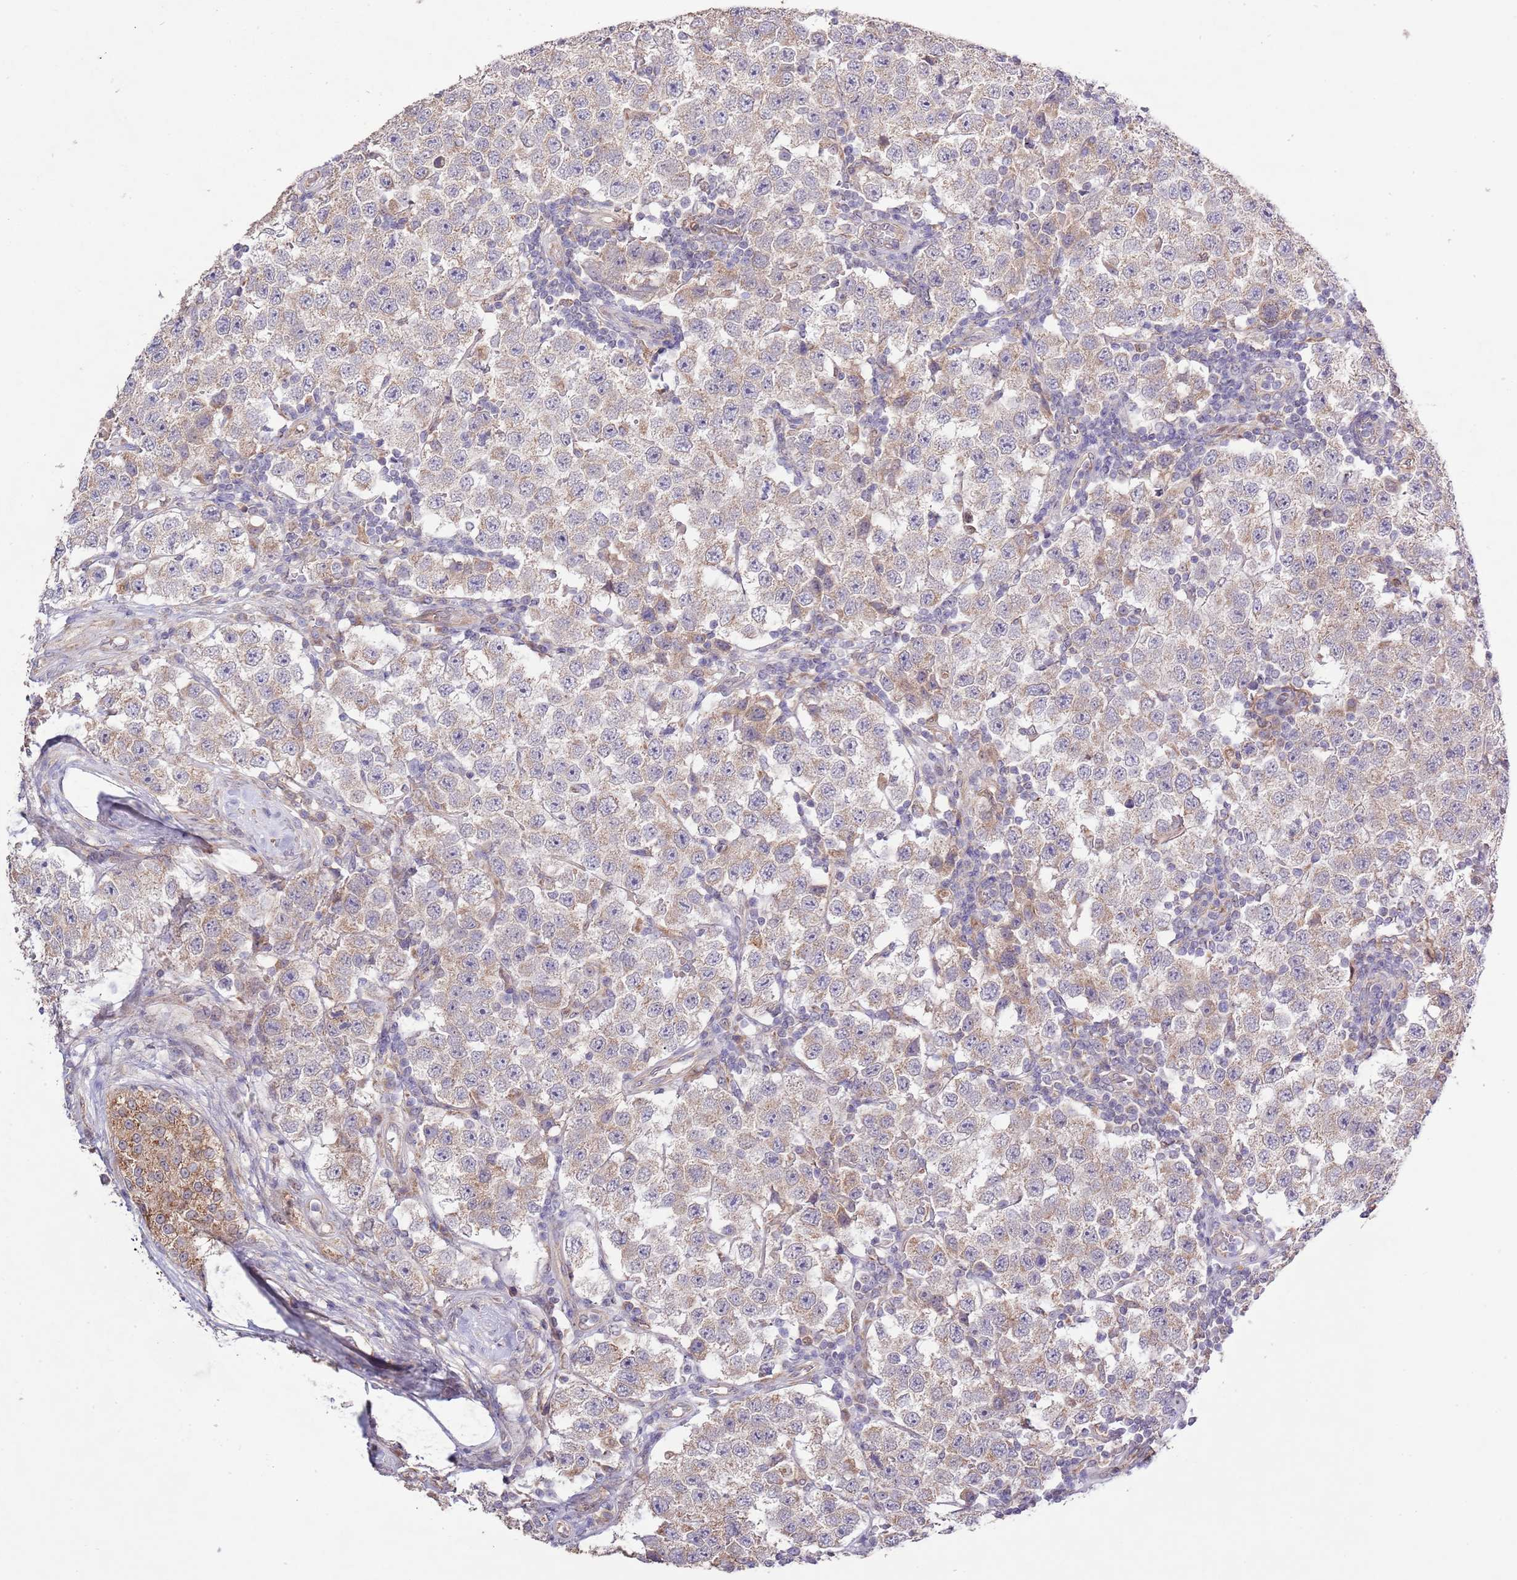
{"staining": {"intensity": "weak", "quantity": "<25%", "location": "cytoplasmic/membranous"}, "tissue": "testis cancer", "cell_type": "Tumor cells", "image_type": "cancer", "snomed": [{"axis": "morphology", "description": "Seminoma, NOS"}, {"axis": "topography", "description": "Testis"}], "caption": "Tumor cells are negative for protein expression in human testis cancer (seminoma). (DAB (3,3'-diaminobenzidine) immunohistochemistry (IHC) visualized using brightfield microscopy, high magnification).", "gene": "IVD", "patient": {"sex": "male", "age": 34}}